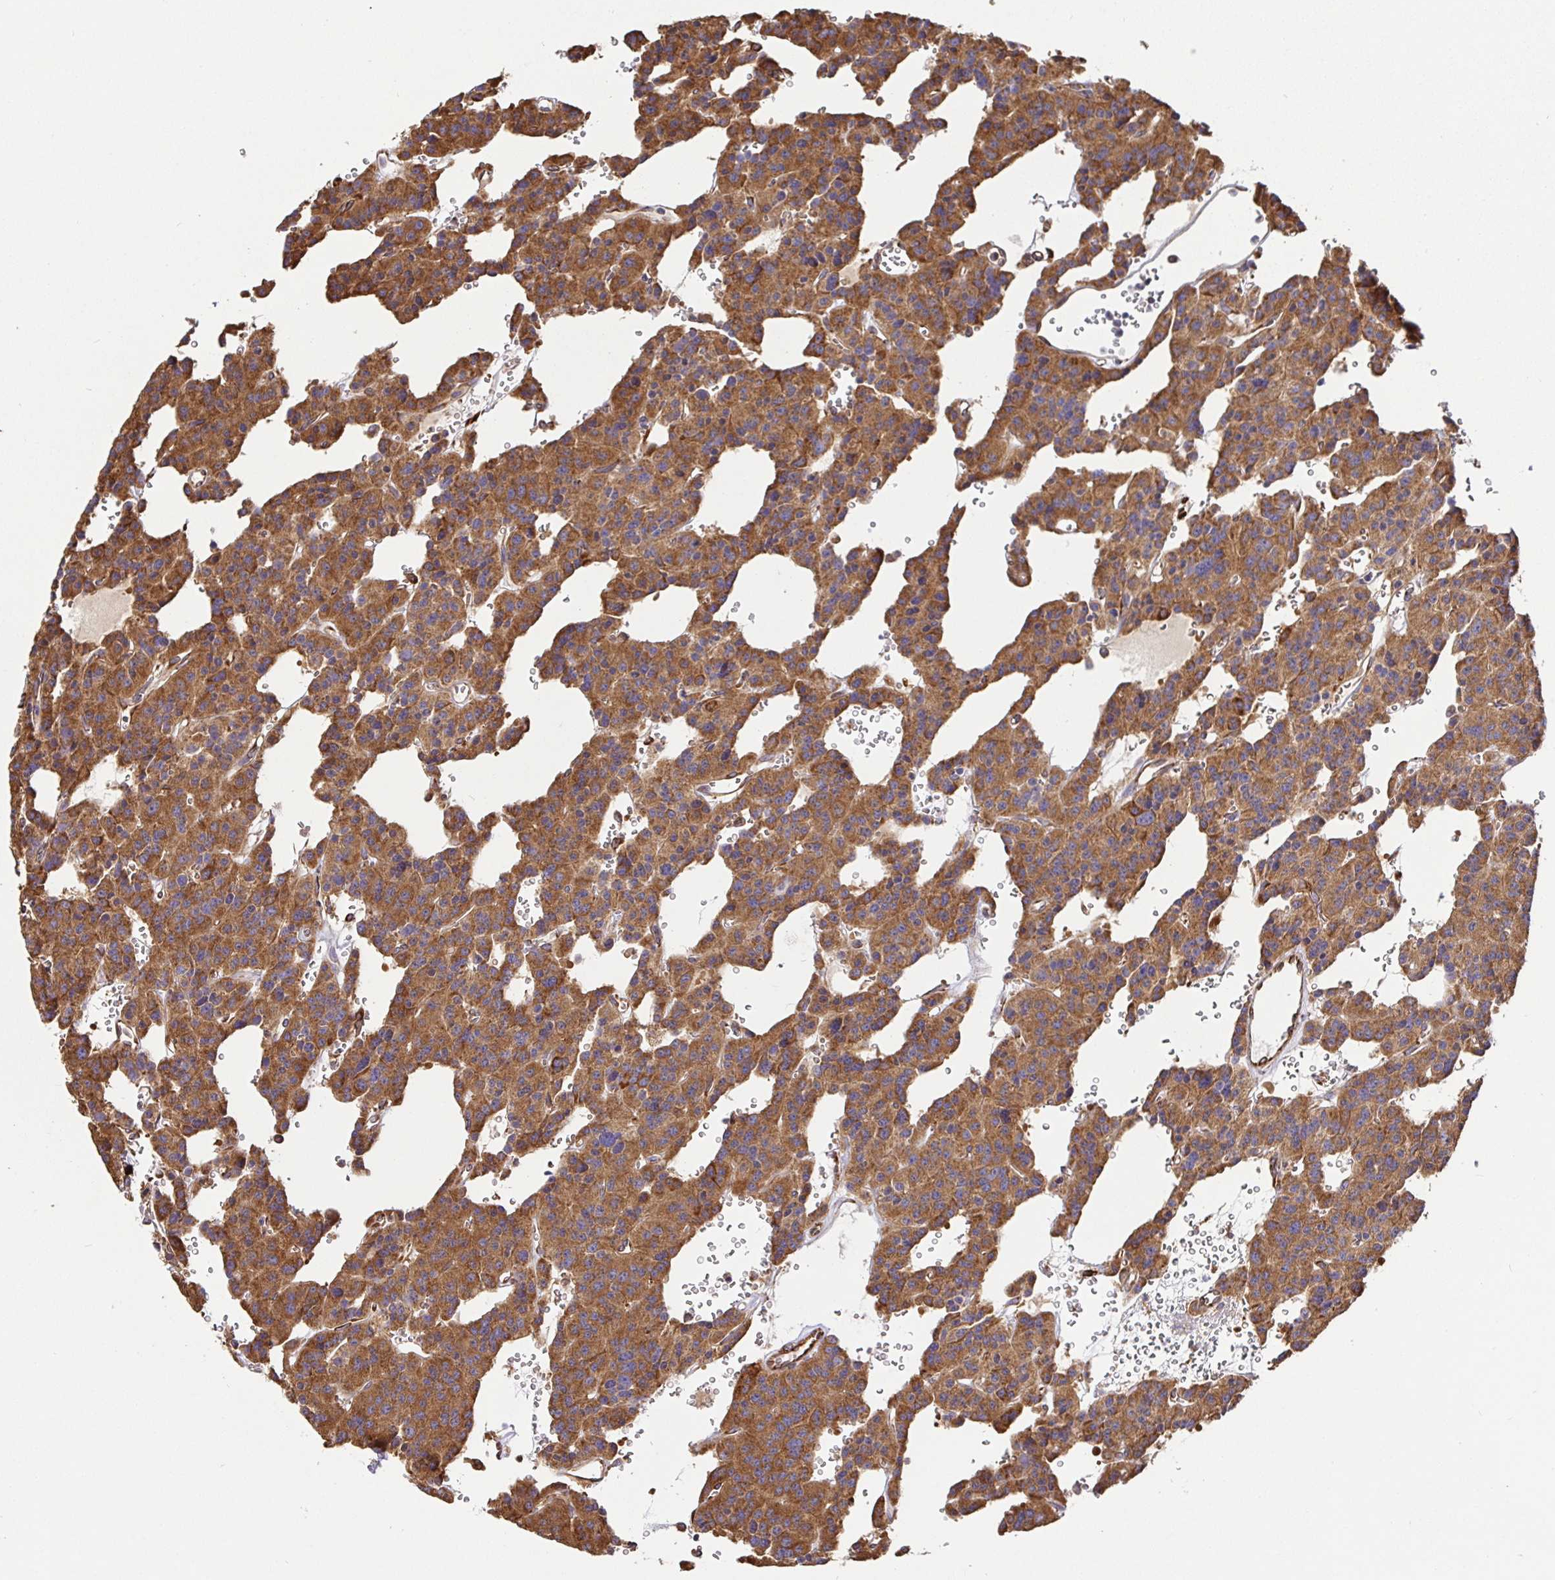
{"staining": {"intensity": "moderate", "quantity": ">75%", "location": "cytoplasmic/membranous"}, "tissue": "carcinoid", "cell_type": "Tumor cells", "image_type": "cancer", "snomed": [{"axis": "morphology", "description": "Carcinoid, malignant, NOS"}, {"axis": "topography", "description": "Lung"}], "caption": "Tumor cells exhibit medium levels of moderate cytoplasmic/membranous staining in approximately >75% of cells in human carcinoid (malignant).", "gene": "MAOA", "patient": {"sex": "female", "age": 71}}